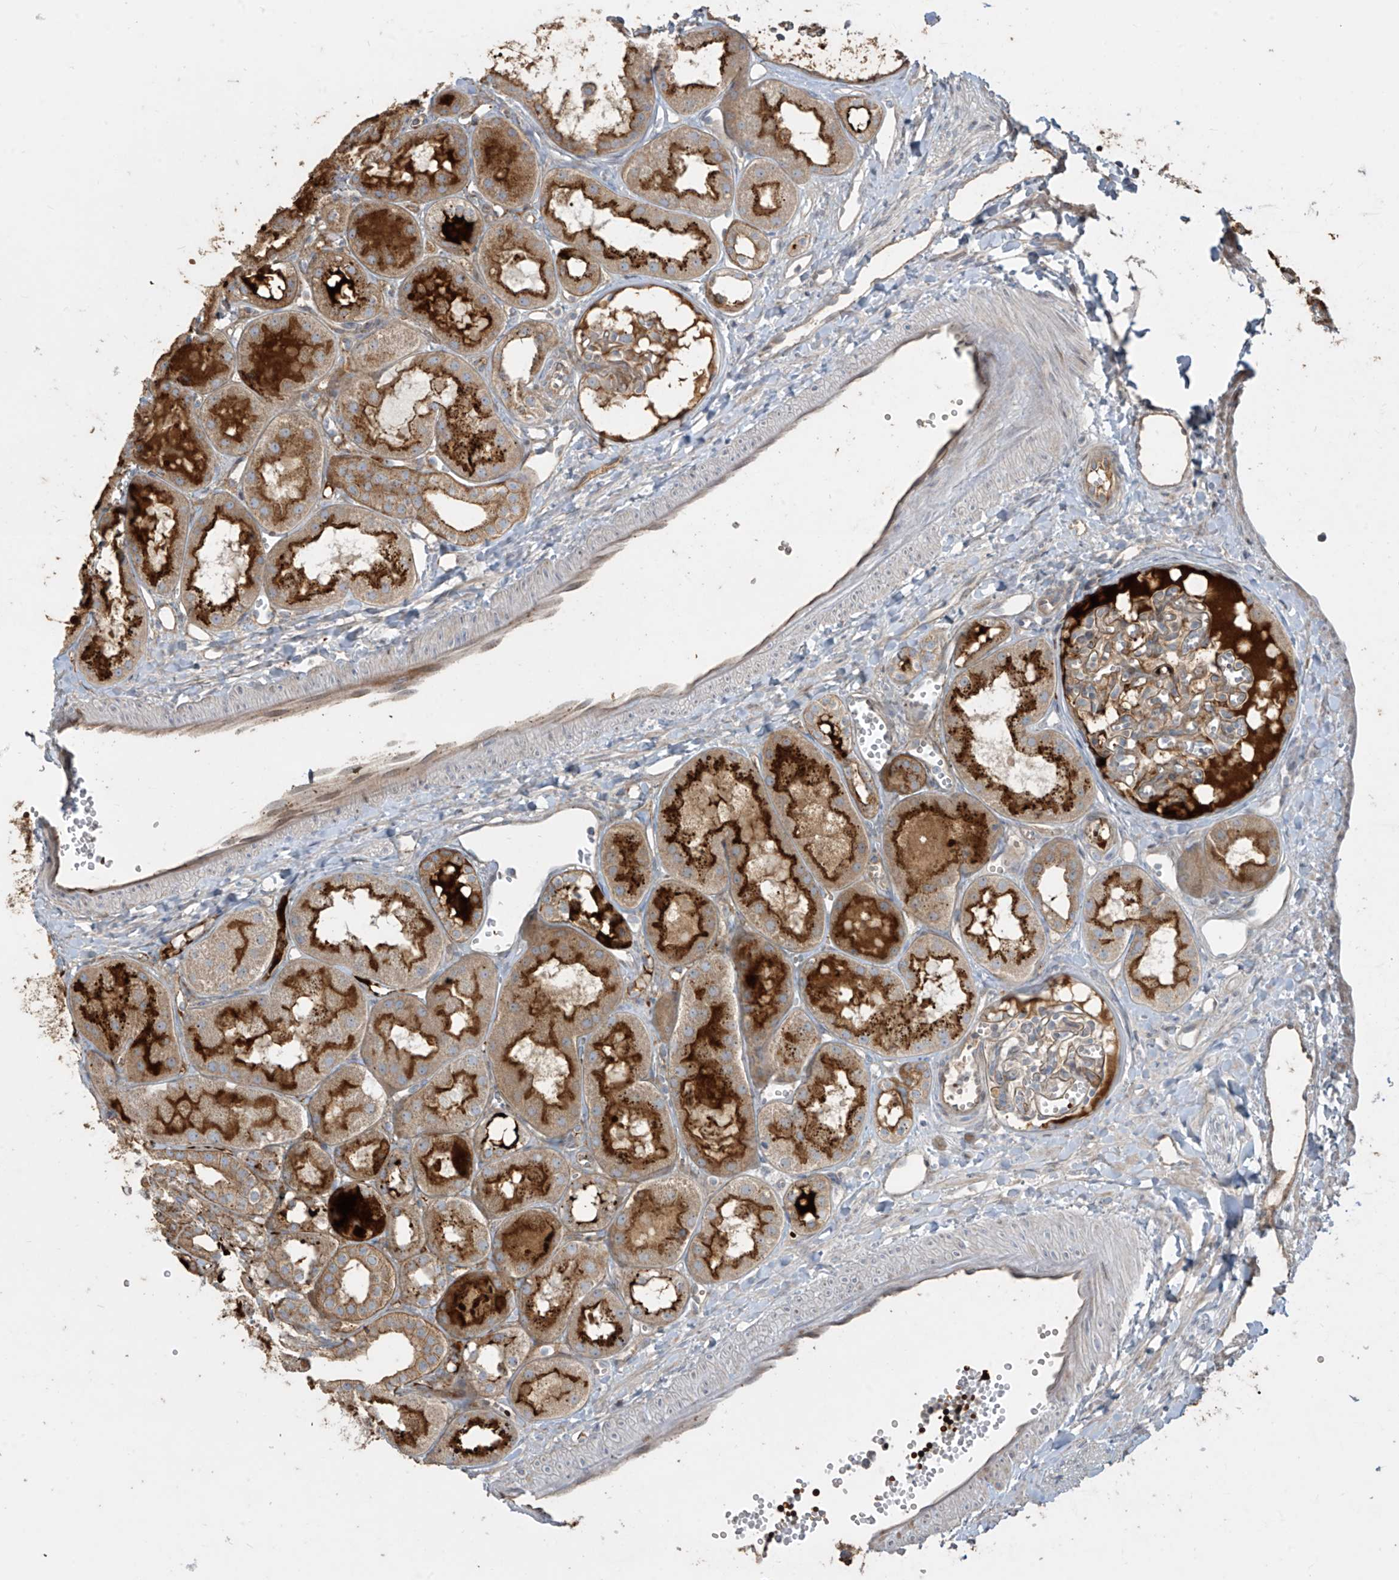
{"staining": {"intensity": "weak", "quantity": "25%-75%", "location": "cytoplasmic/membranous"}, "tissue": "kidney", "cell_type": "Cells in glomeruli", "image_type": "normal", "snomed": [{"axis": "morphology", "description": "Normal tissue, NOS"}, {"axis": "topography", "description": "Kidney"}], "caption": "DAB (3,3'-diaminobenzidine) immunohistochemical staining of normal kidney reveals weak cytoplasmic/membranous protein staining in about 25%-75% of cells in glomeruli. The staining was performed using DAB (3,3'-diaminobenzidine), with brown indicating positive protein expression. Nuclei are stained blue with hematoxylin.", "gene": "ABTB1", "patient": {"sex": "male", "age": 16}}